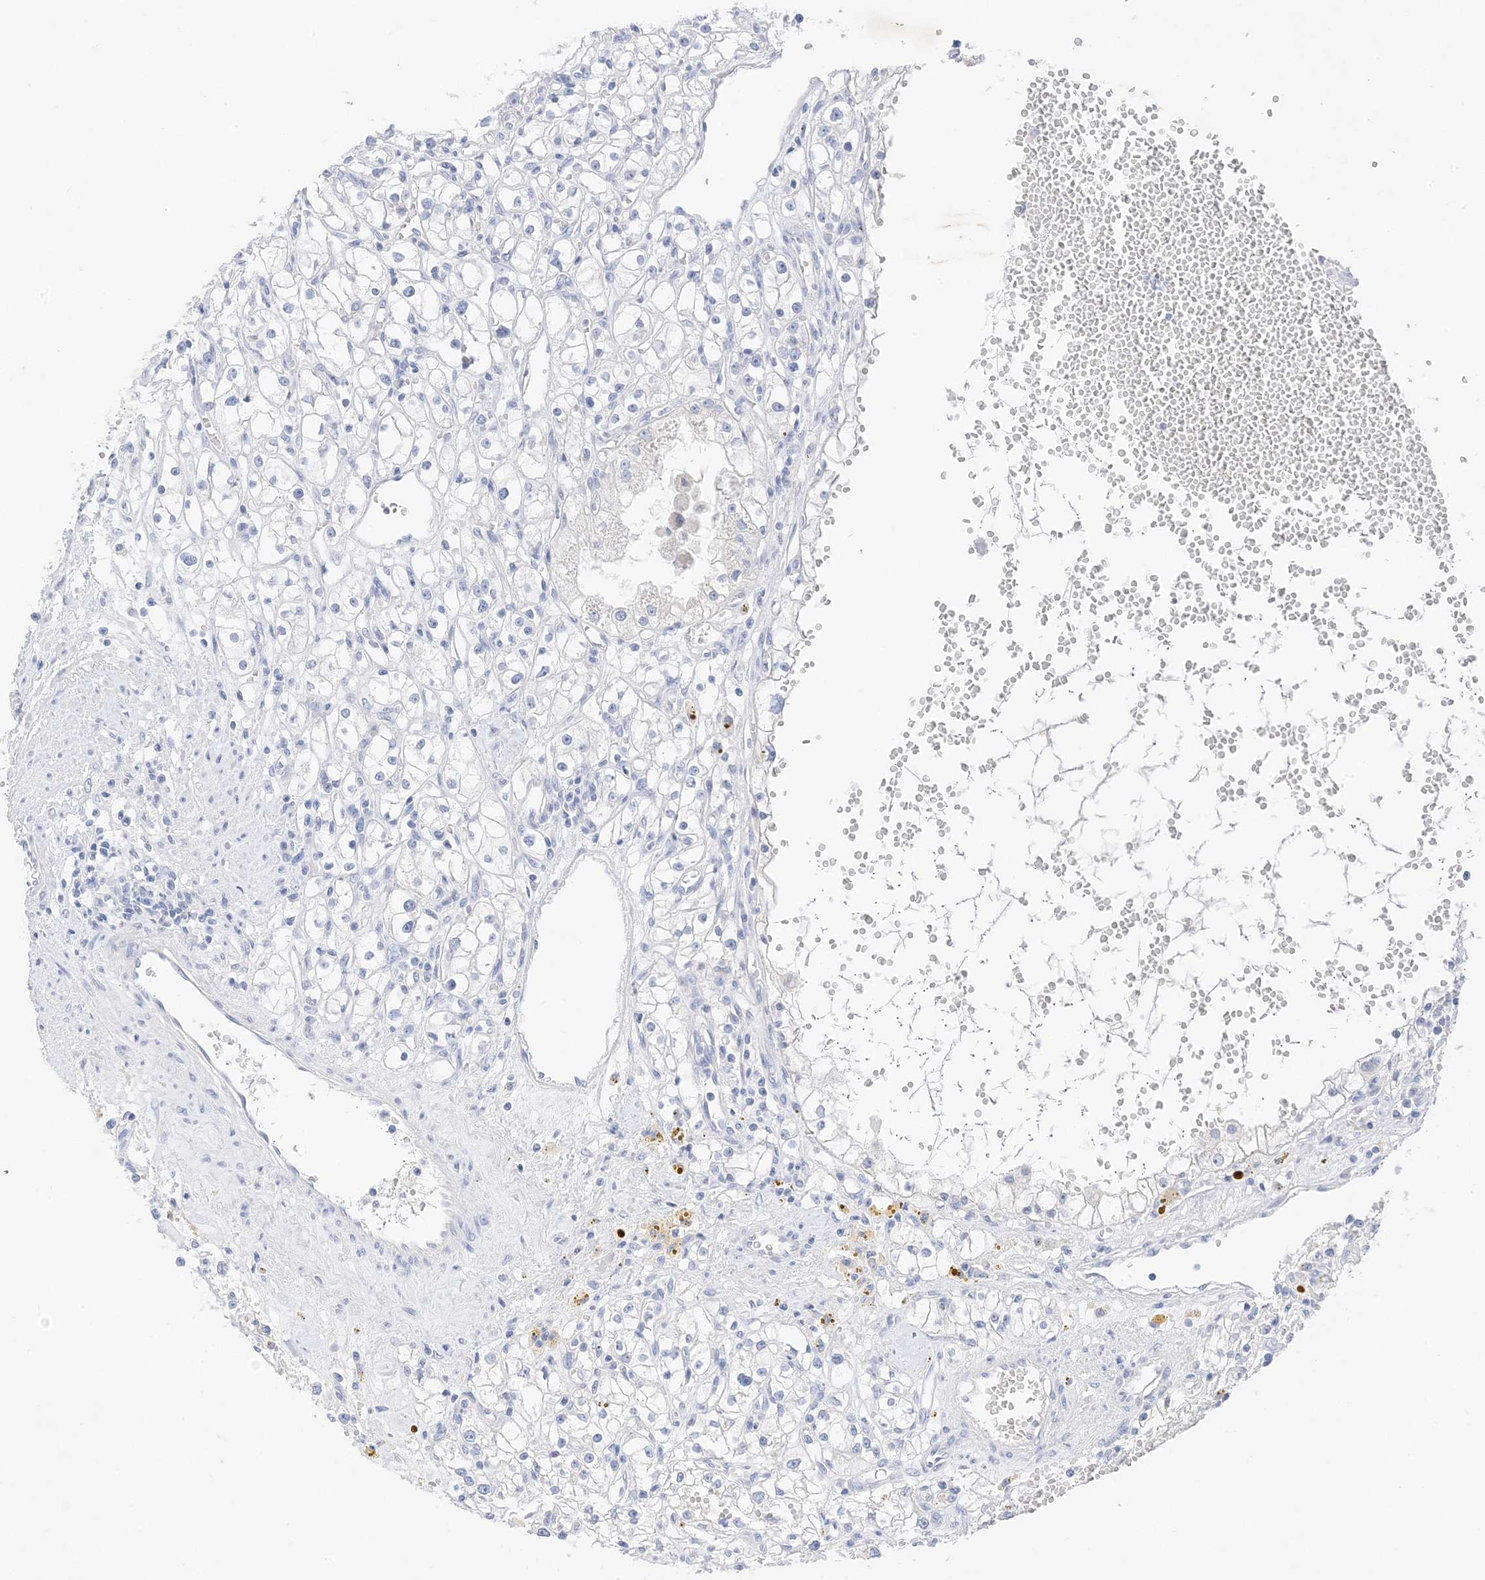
{"staining": {"intensity": "negative", "quantity": "none", "location": "none"}, "tissue": "renal cancer", "cell_type": "Tumor cells", "image_type": "cancer", "snomed": [{"axis": "morphology", "description": "Adenocarcinoma, NOS"}, {"axis": "topography", "description": "Kidney"}], "caption": "An immunohistochemistry (IHC) histopathology image of renal cancer (adenocarcinoma) is shown. There is no staining in tumor cells of renal cancer (adenocarcinoma).", "gene": "MUC17", "patient": {"sex": "male", "age": 56}}